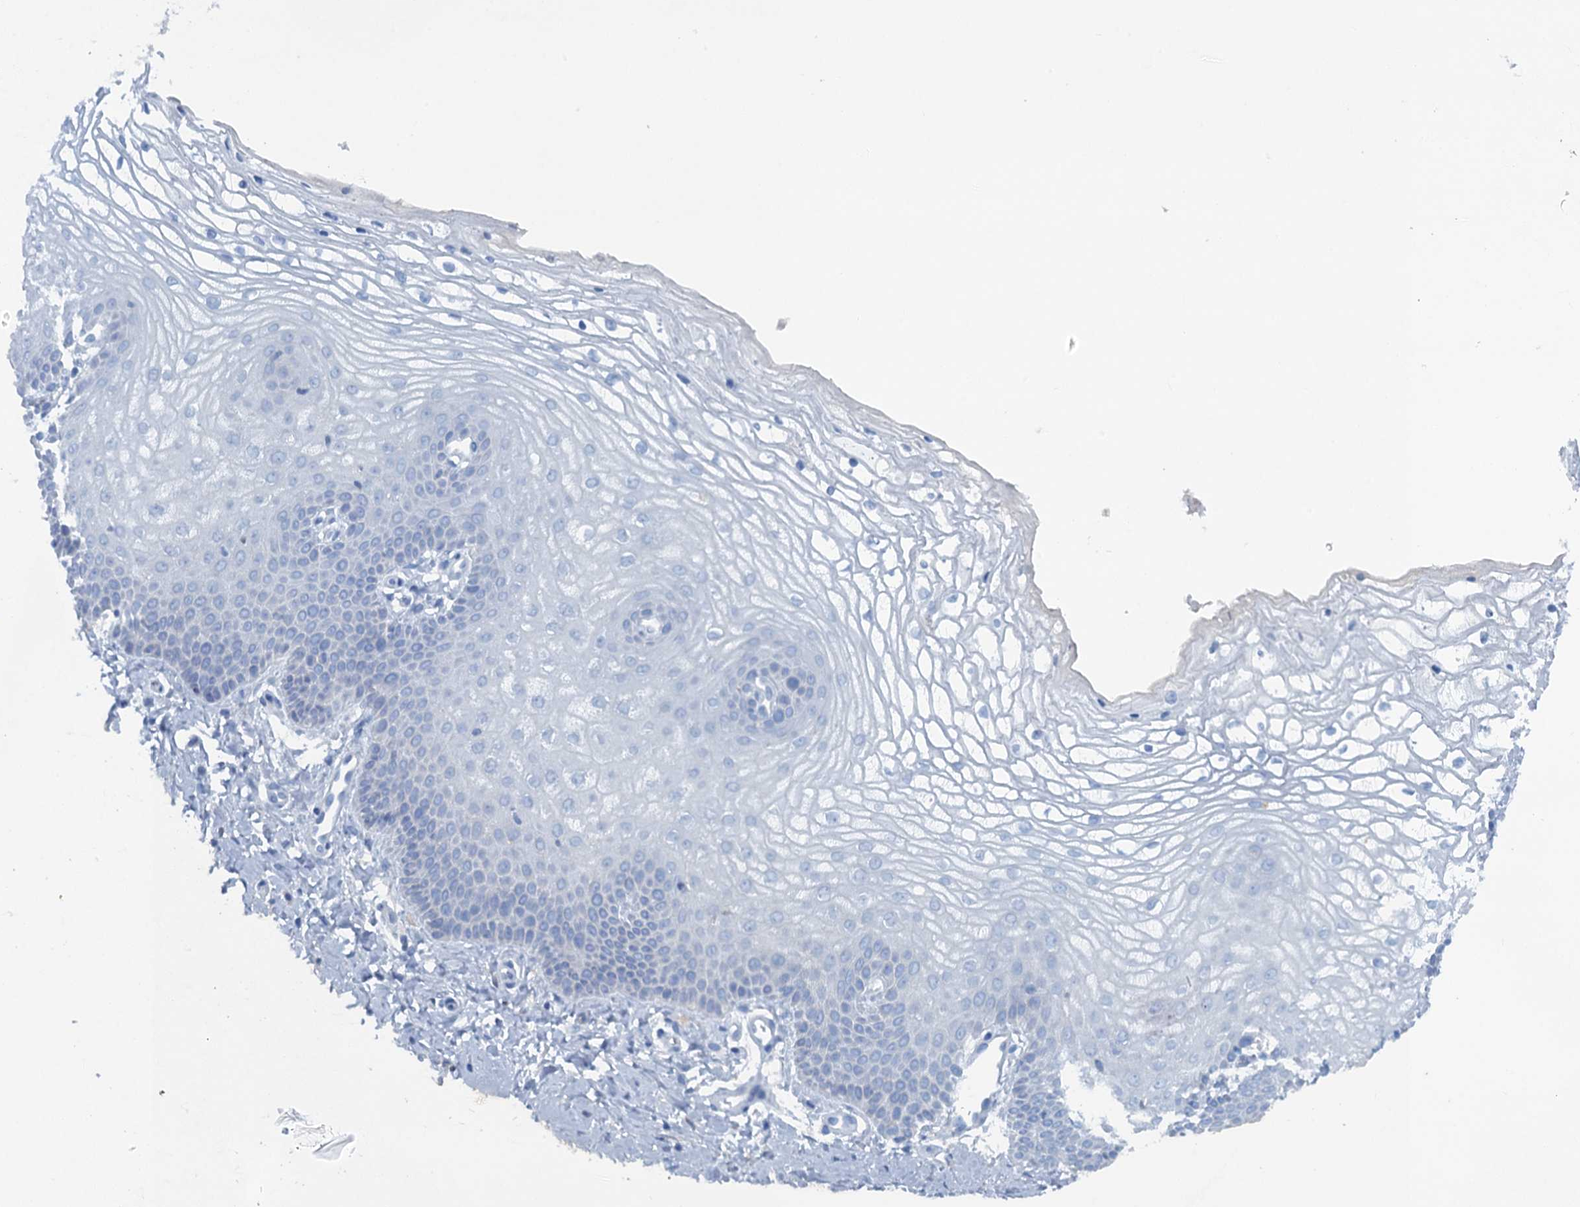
{"staining": {"intensity": "negative", "quantity": "none", "location": "none"}, "tissue": "vagina", "cell_type": "Squamous epithelial cells", "image_type": "normal", "snomed": [{"axis": "morphology", "description": "Normal tissue, NOS"}, {"axis": "topography", "description": "Vagina"}], "caption": "An image of vagina stained for a protein exhibits no brown staining in squamous epithelial cells. (DAB immunohistochemistry (IHC), high magnification).", "gene": "MYADML2", "patient": {"sex": "female", "age": 68}}